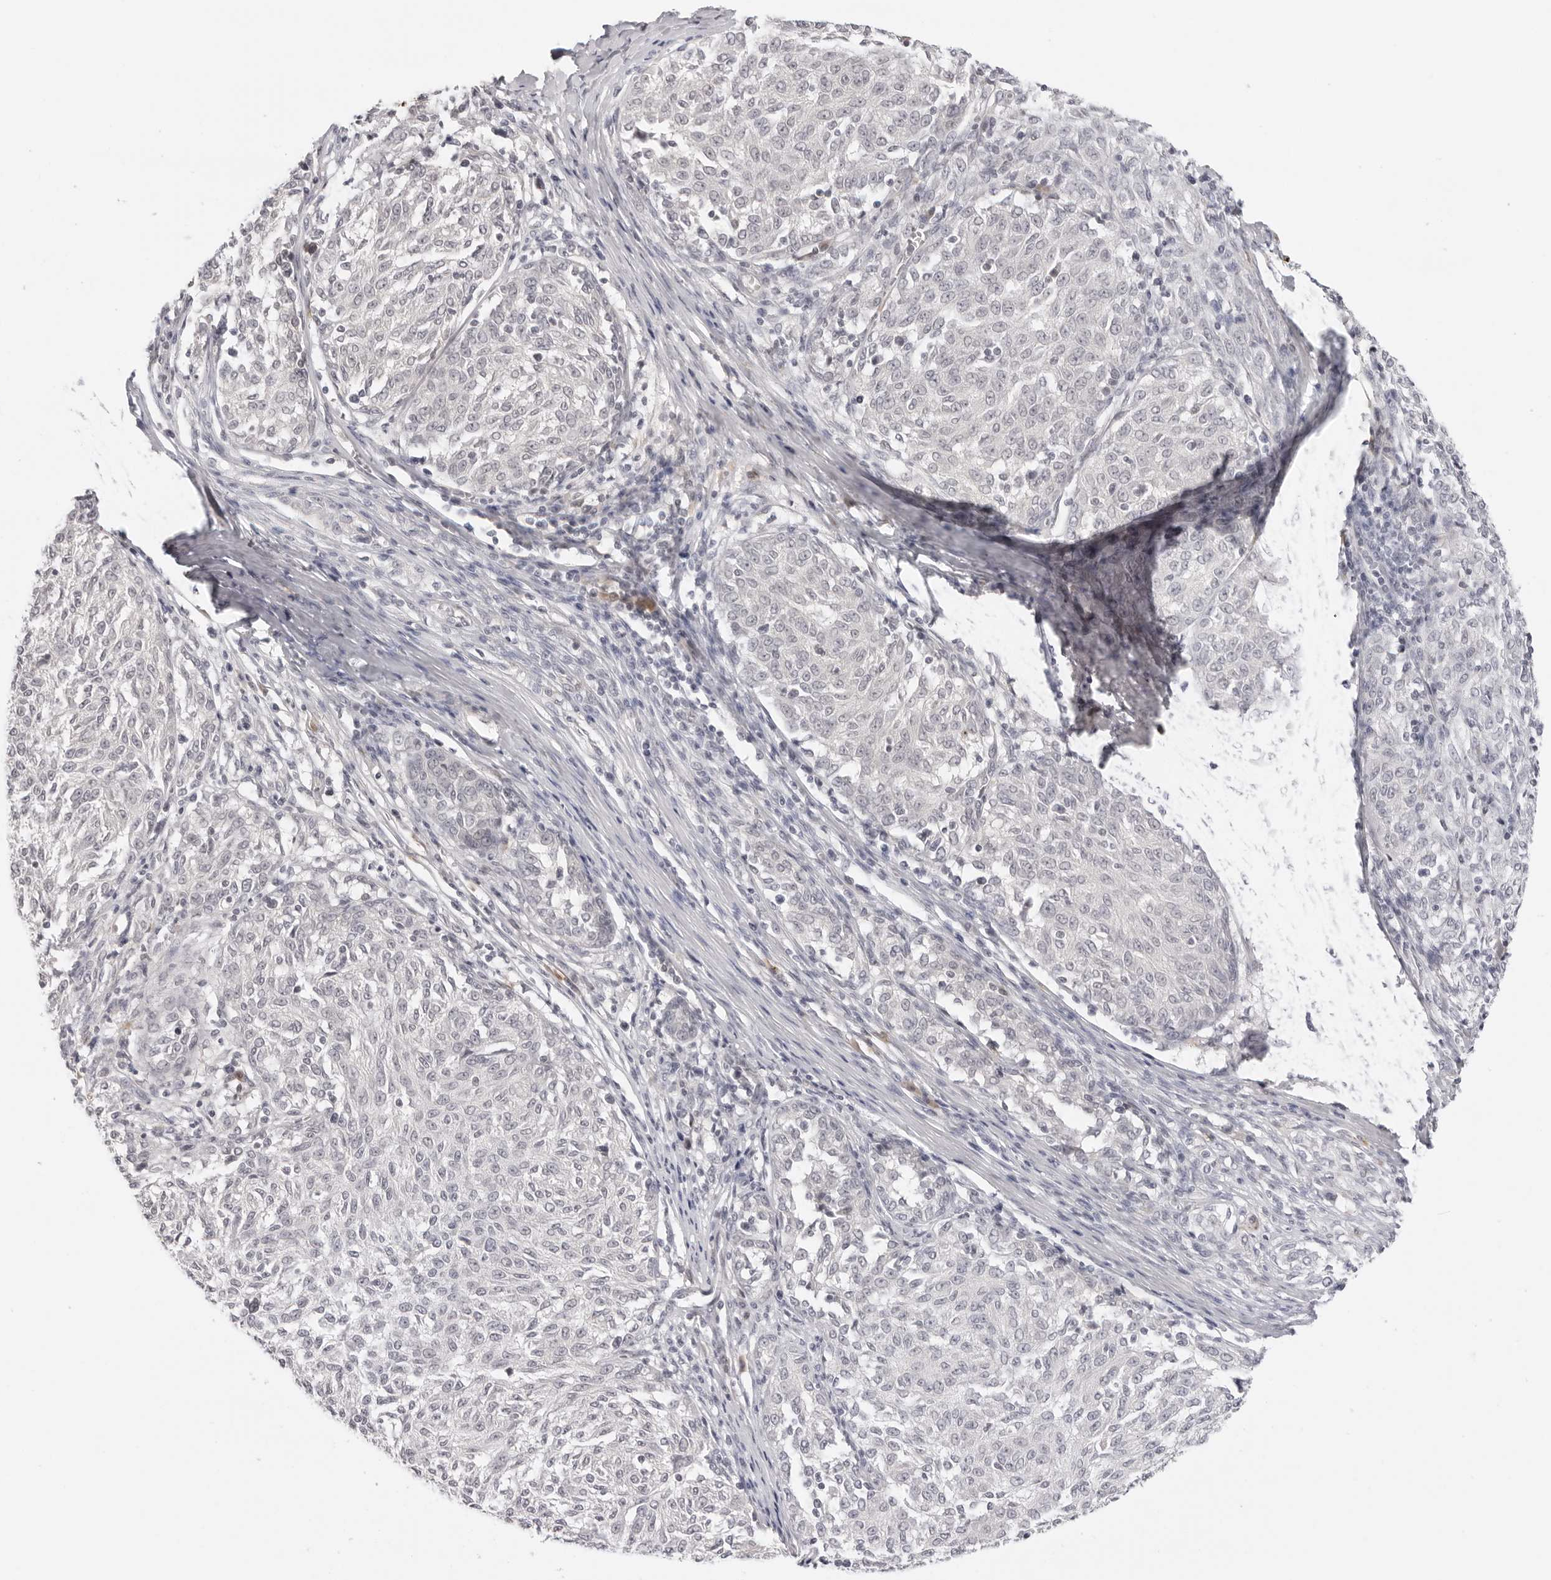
{"staining": {"intensity": "negative", "quantity": "none", "location": "none"}, "tissue": "melanoma", "cell_type": "Tumor cells", "image_type": "cancer", "snomed": [{"axis": "morphology", "description": "Malignant melanoma, NOS"}, {"axis": "topography", "description": "Skin"}], "caption": "Immunohistochemical staining of malignant melanoma reveals no significant expression in tumor cells.", "gene": "STRADB", "patient": {"sex": "female", "age": 72}}